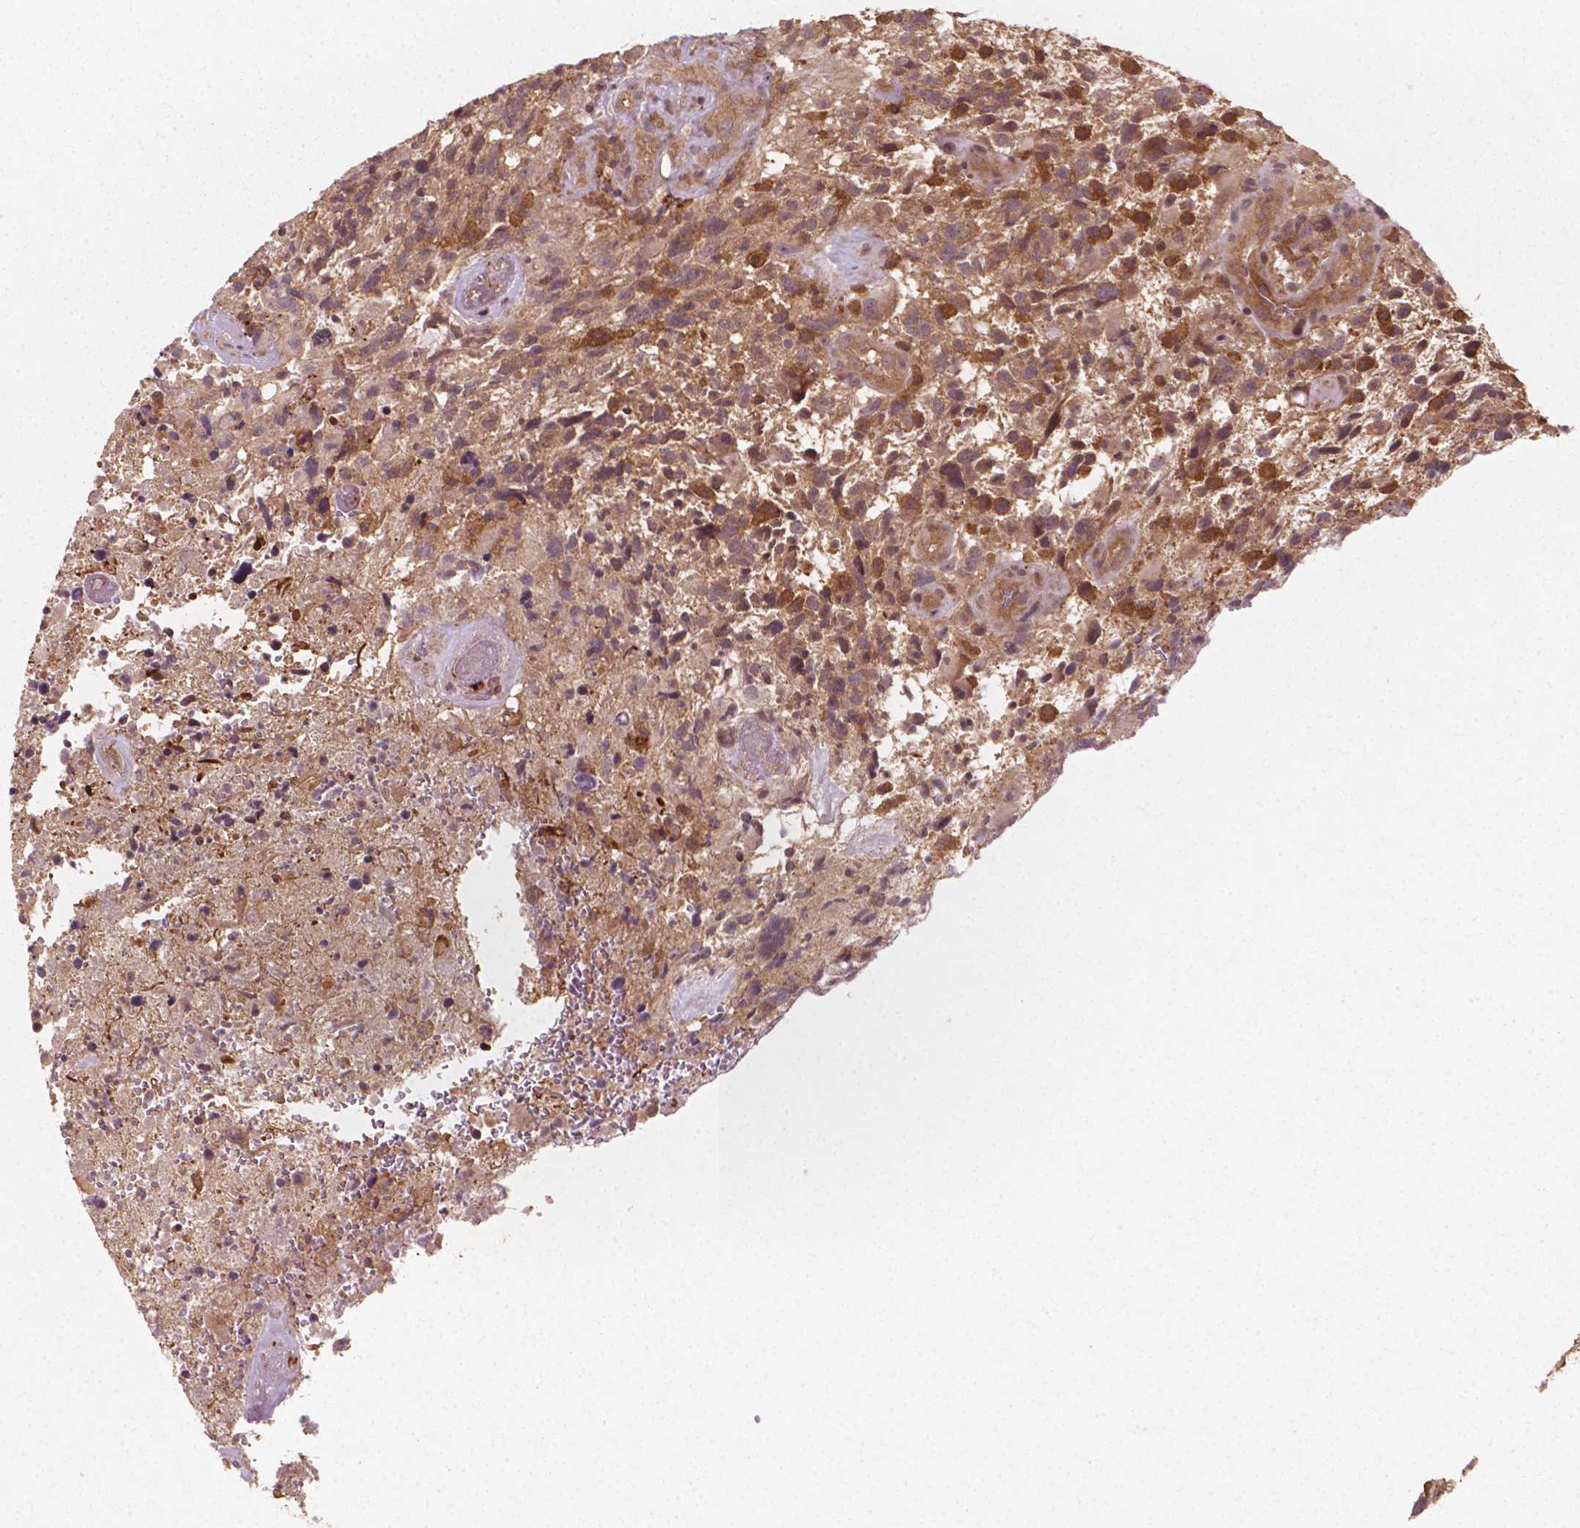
{"staining": {"intensity": "moderate", "quantity": ">75%", "location": "cytoplasmic/membranous"}, "tissue": "glioma", "cell_type": "Tumor cells", "image_type": "cancer", "snomed": [{"axis": "morphology", "description": "Glioma, malignant, High grade"}, {"axis": "topography", "description": "Brain"}], "caption": "Tumor cells demonstrate moderate cytoplasmic/membranous staining in about >75% of cells in malignant high-grade glioma.", "gene": "CYFIP2", "patient": {"sex": "female", "age": 71}}